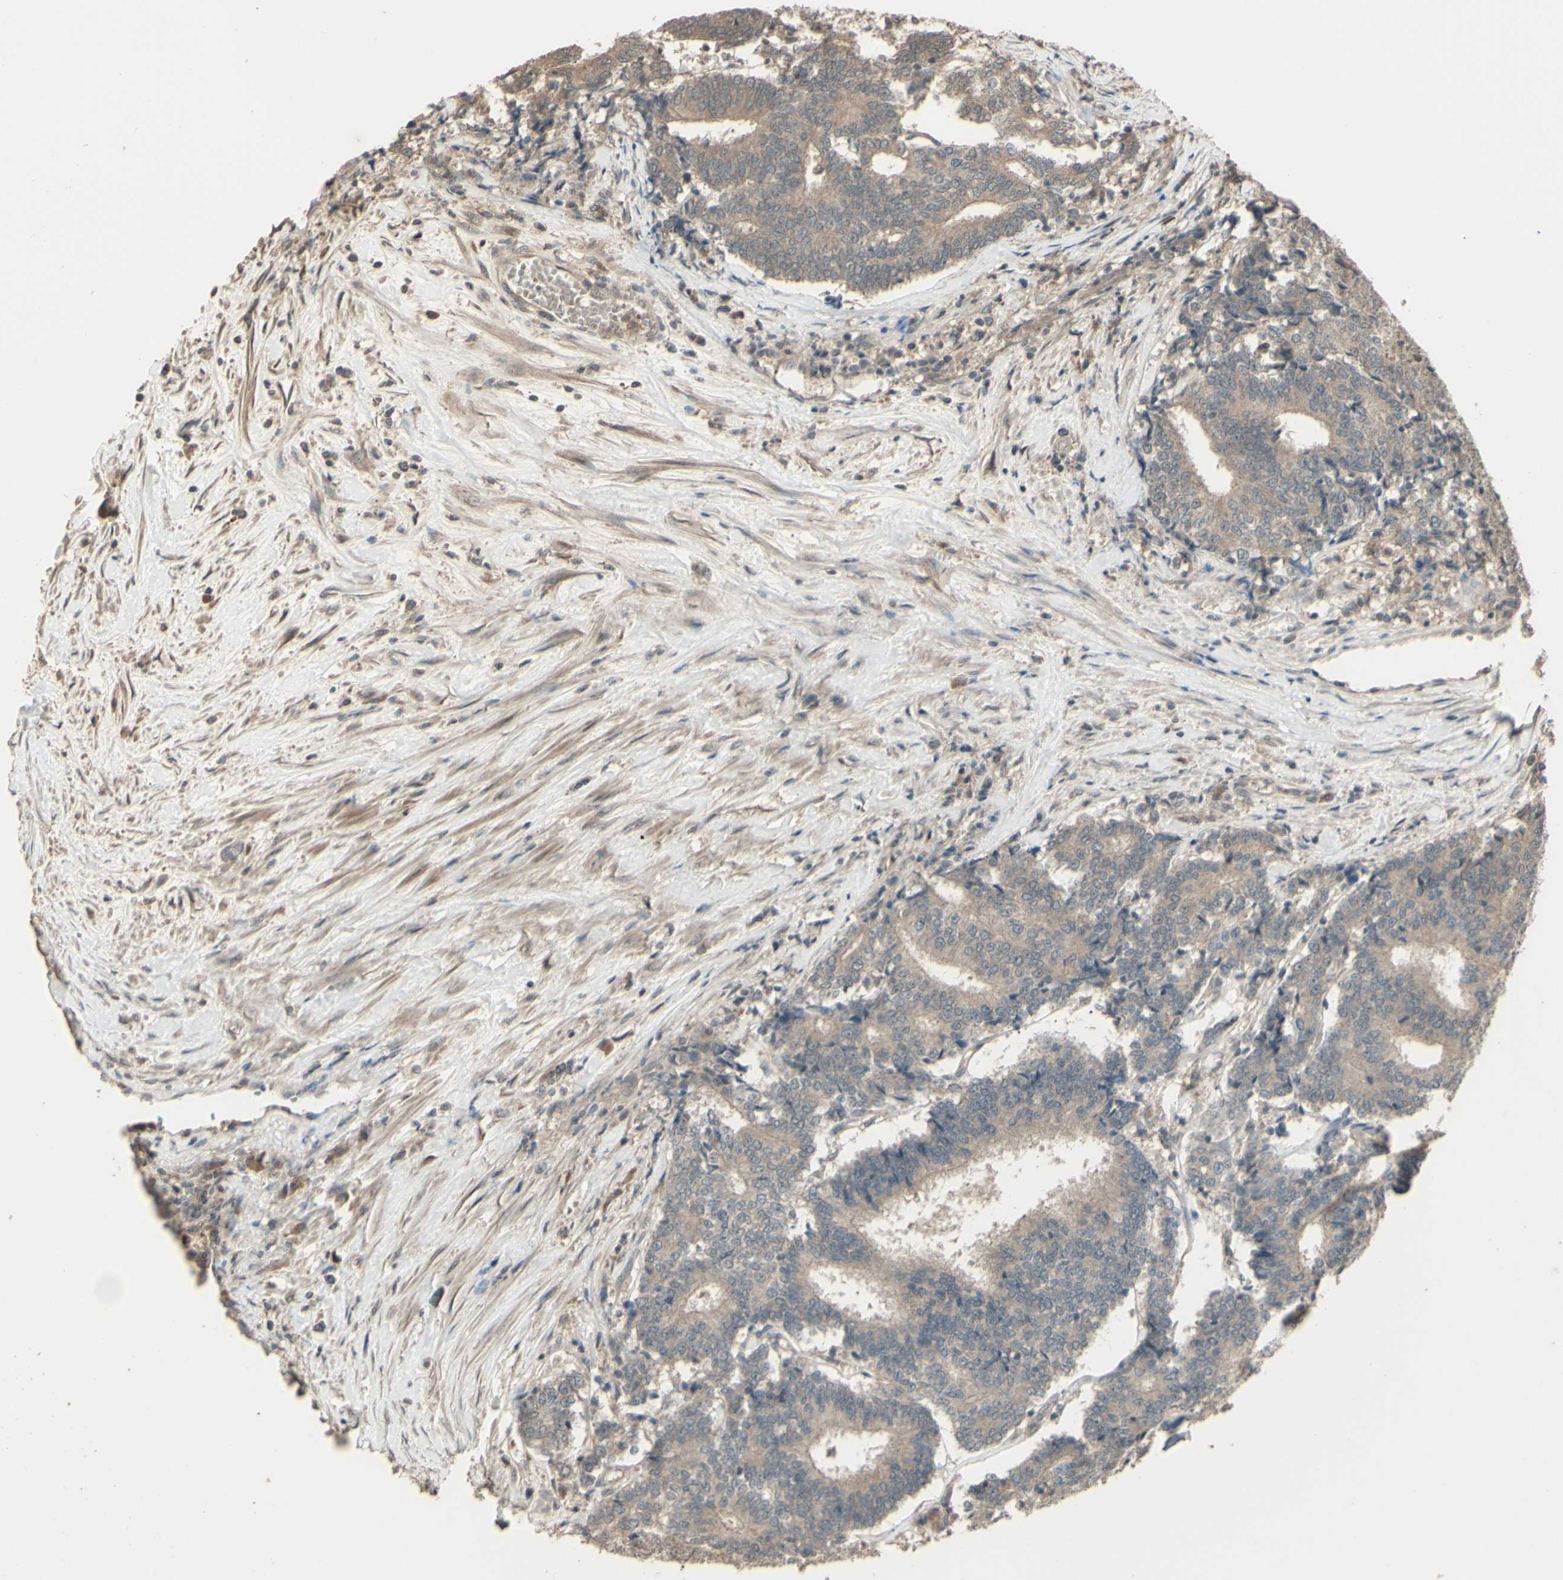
{"staining": {"intensity": "weak", "quantity": ">75%", "location": "cytoplasmic/membranous"}, "tissue": "prostate cancer", "cell_type": "Tumor cells", "image_type": "cancer", "snomed": [{"axis": "morphology", "description": "Normal tissue, NOS"}, {"axis": "morphology", "description": "Adenocarcinoma, High grade"}, {"axis": "topography", "description": "Prostate"}, {"axis": "topography", "description": "Seminal veicle"}], "caption": "Immunohistochemistry staining of prostate adenocarcinoma (high-grade), which exhibits low levels of weak cytoplasmic/membranous expression in approximately >75% of tumor cells indicating weak cytoplasmic/membranous protein positivity. The staining was performed using DAB (3,3'-diaminobenzidine) (brown) for protein detection and nuclei were counterstained in hematoxylin (blue).", "gene": "GNAS", "patient": {"sex": "male", "age": 55}}